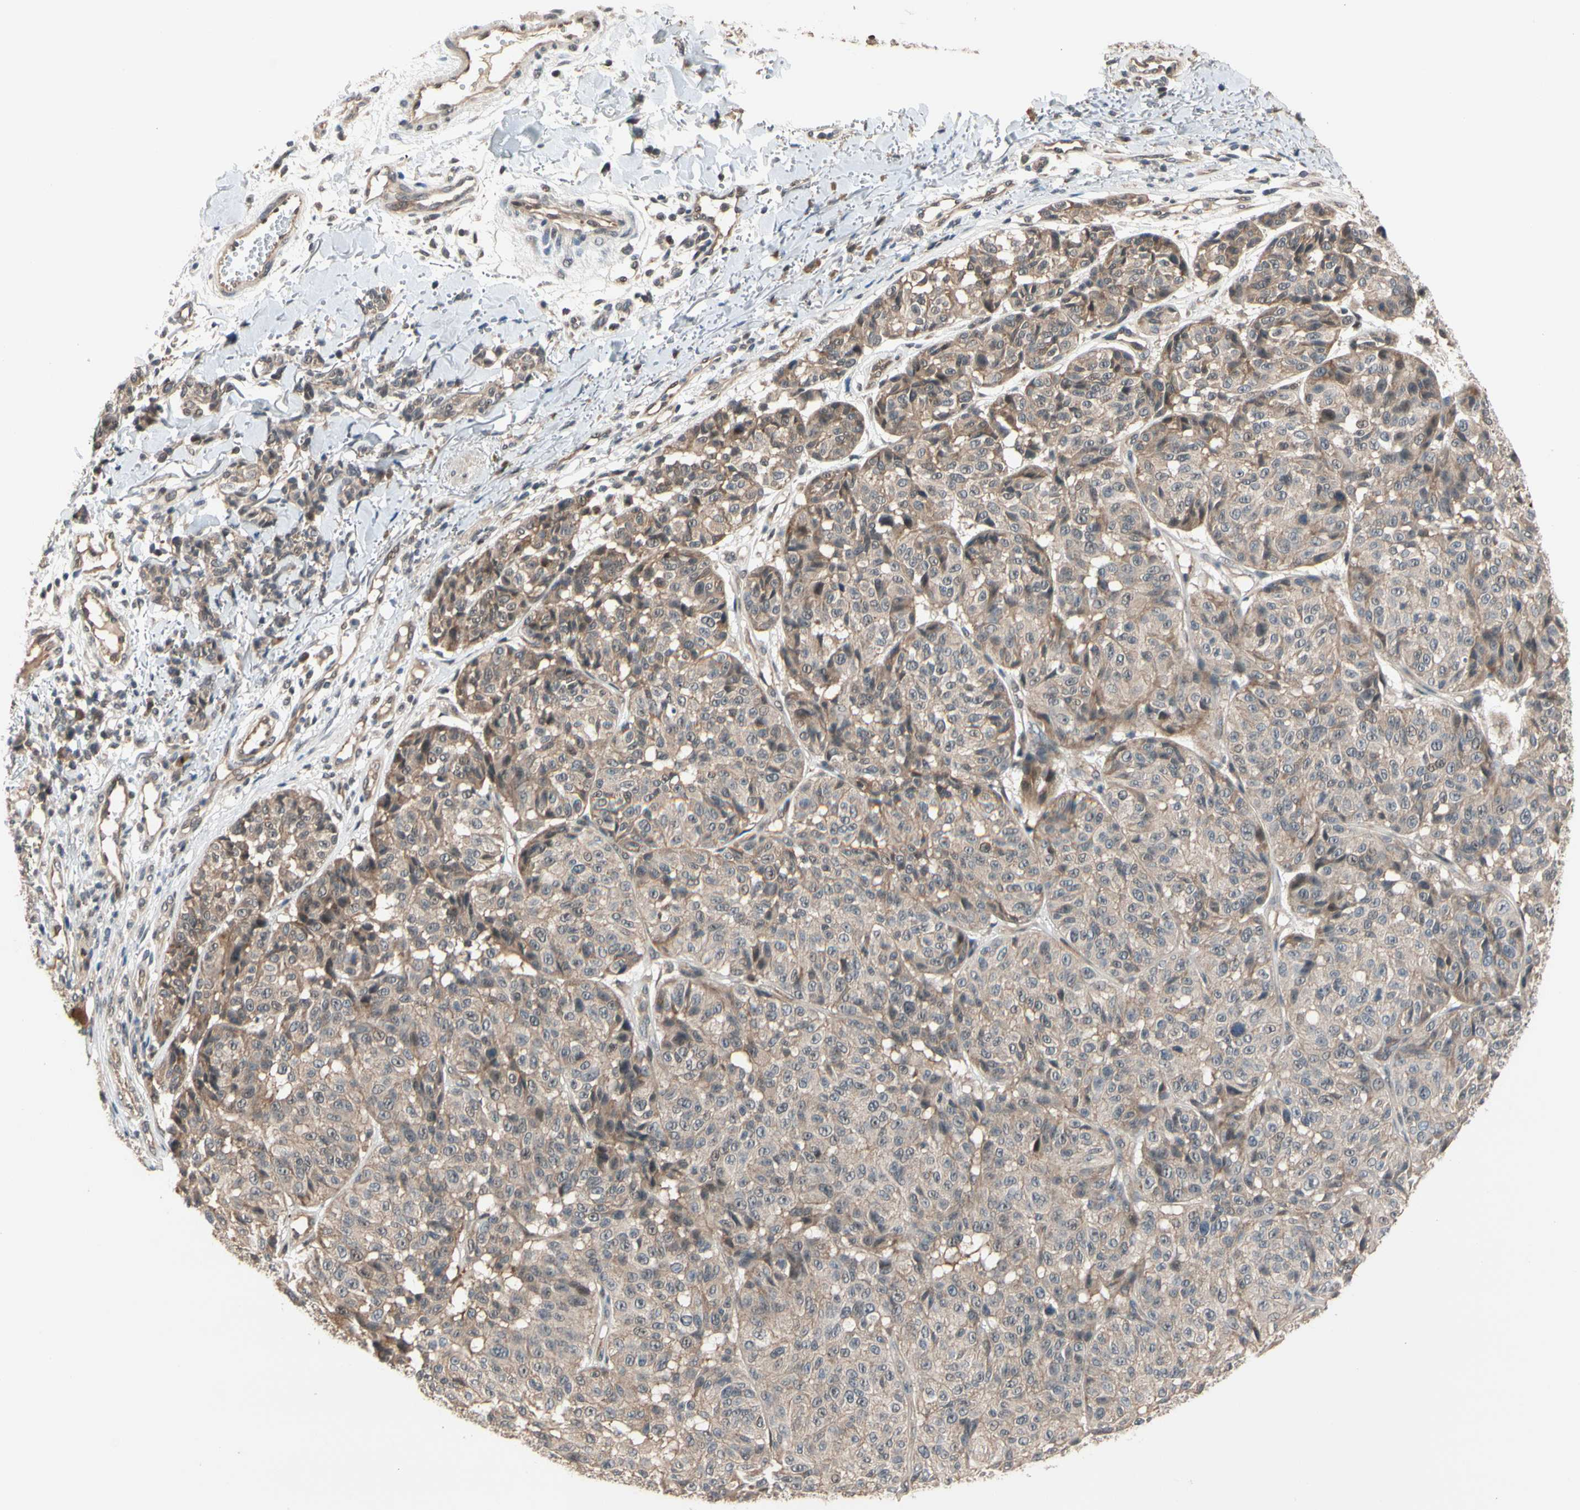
{"staining": {"intensity": "moderate", "quantity": ">75%", "location": "cytoplasmic/membranous"}, "tissue": "melanoma", "cell_type": "Tumor cells", "image_type": "cancer", "snomed": [{"axis": "morphology", "description": "Malignant melanoma, NOS"}, {"axis": "topography", "description": "Skin"}], "caption": "Tumor cells exhibit medium levels of moderate cytoplasmic/membranous staining in approximately >75% of cells in melanoma.", "gene": "NGEF", "patient": {"sex": "female", "age": 46}}